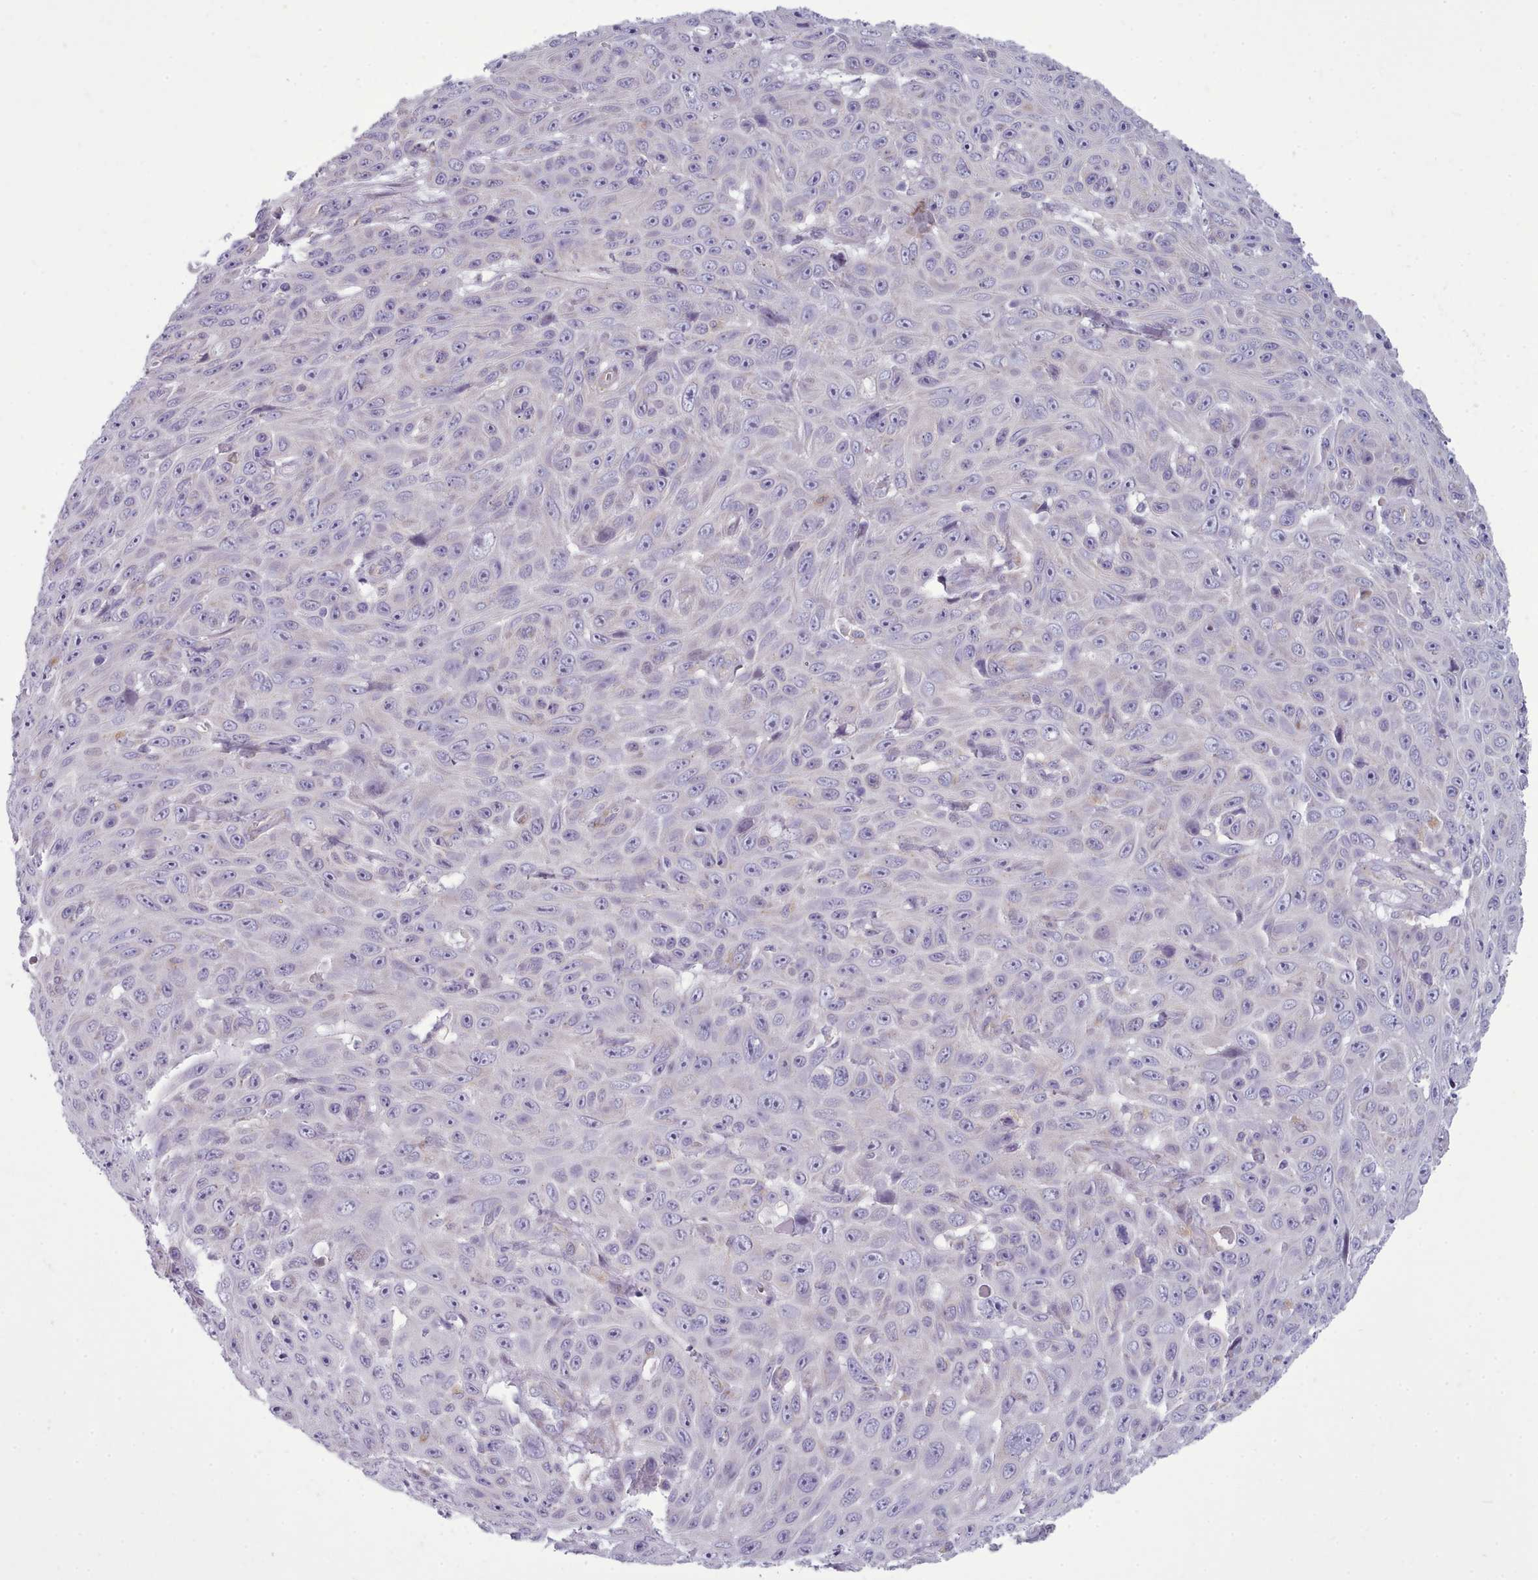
{"staining": {"intensity": "negative", "quantity": "none", "location": "none"}, "tissue": "skin cancer", "cell_type": "Tumor cells", "image_type": "cancer", "snomed": [{"axis": "morphology", "description": "Squamous cell carcinoma, NOS"}, {"axis": "topography", "description": "Skin"}], "caption": "DAB immunohistochemical staining of skin squamous cell carcinoma demonstrates no significant positivity in tumor cells.", "gene": "MYRFL", "patient": {"sex": "male", "age": 82}}